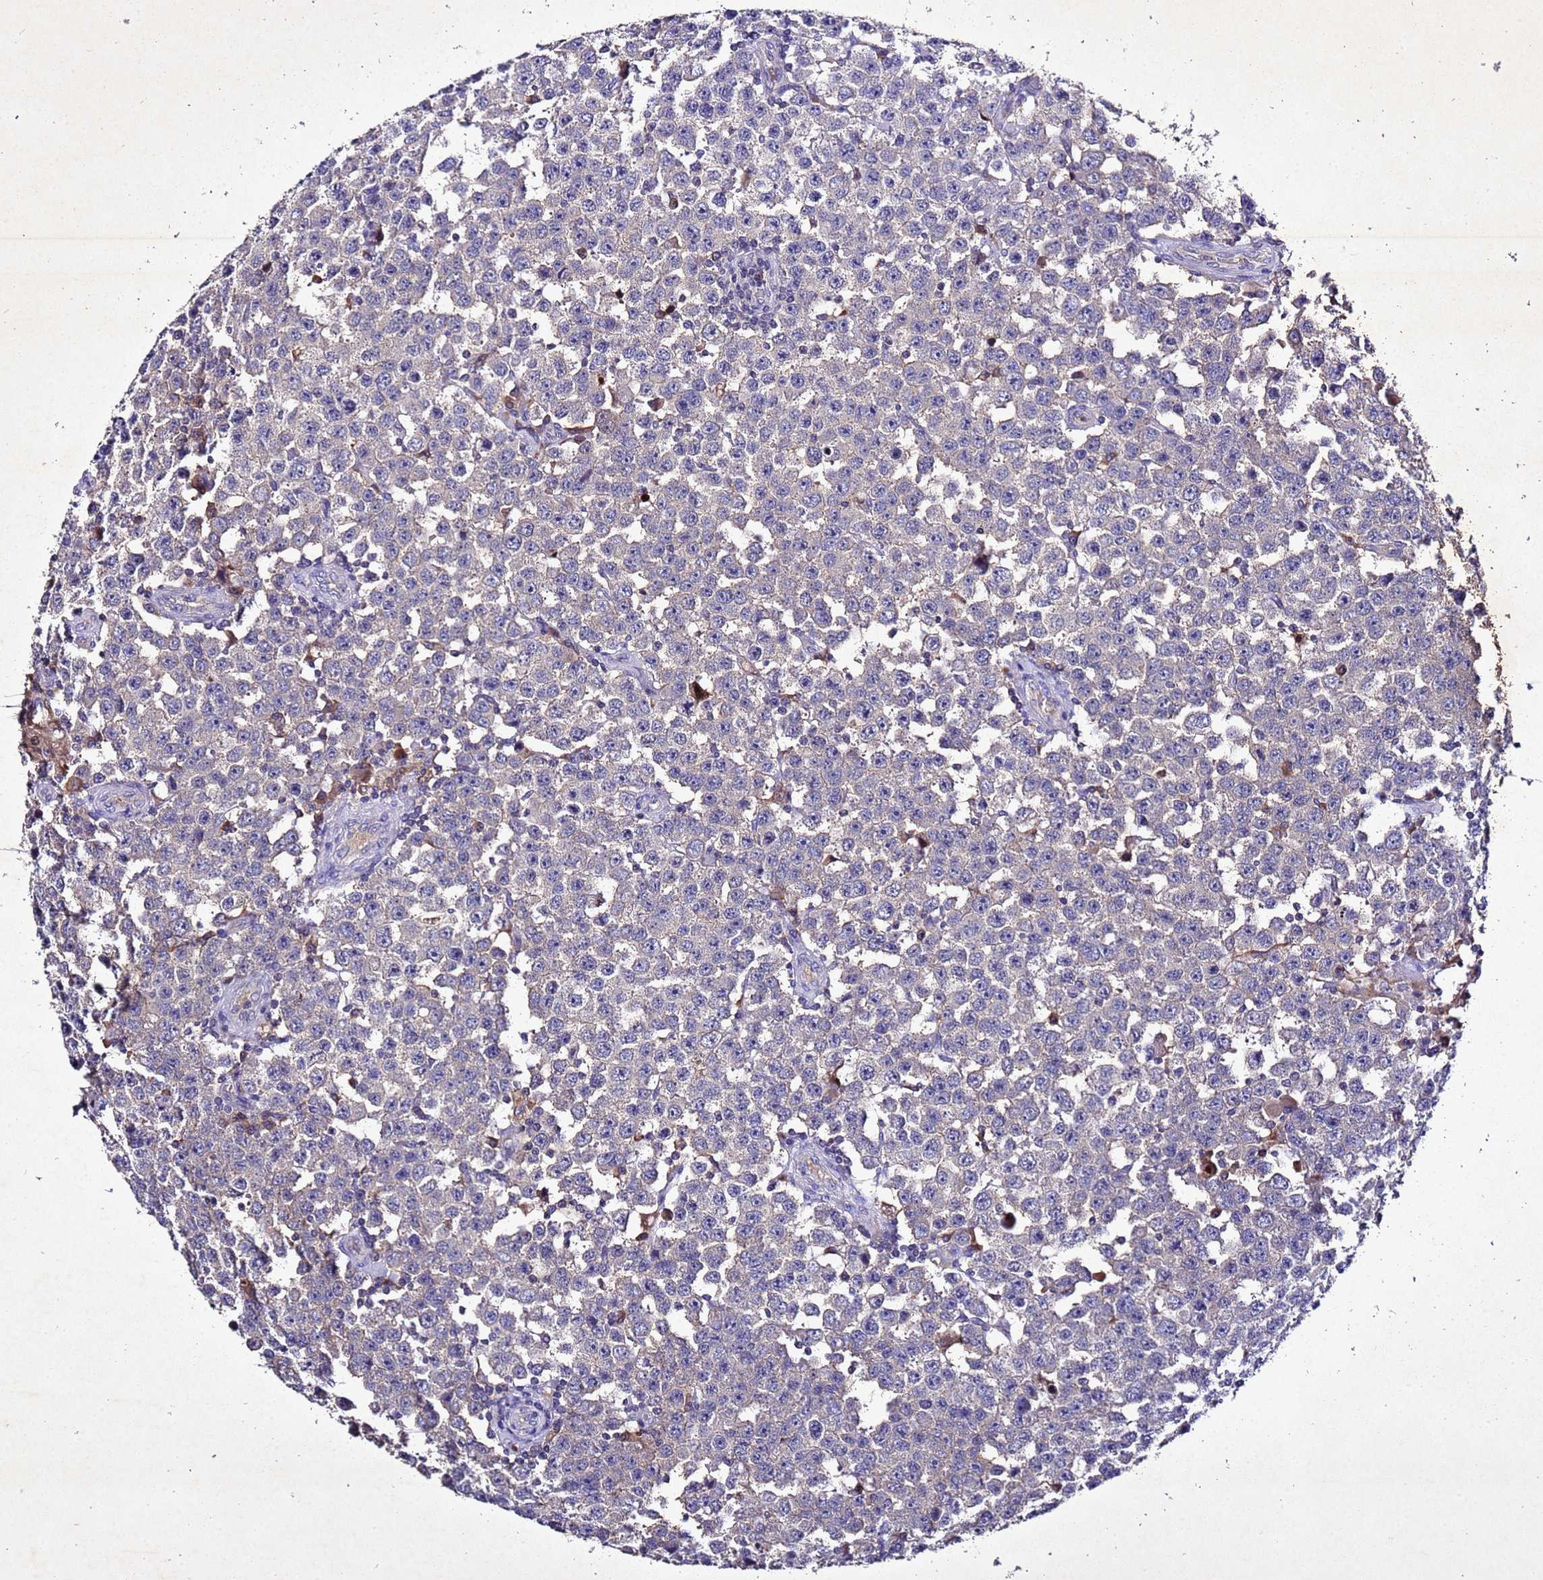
{"staining": {"intensity": "negative", "quantity": "none", "location": "none"}, "tissue": "testis cancer", "cell_type": "Tumor cells", "image_type": "cancer", "snomed": [{"axis": "morphology", "description": "Seminoma, NOS"}, {"axis": "topography", "description": "Testis"}], "caption": "This is an IHC micrograph of human testis cancer (seminoma). There is no expression in tumor cells.", "gene": "SV2B", "patient": {"sex": "male", "age": 28}}